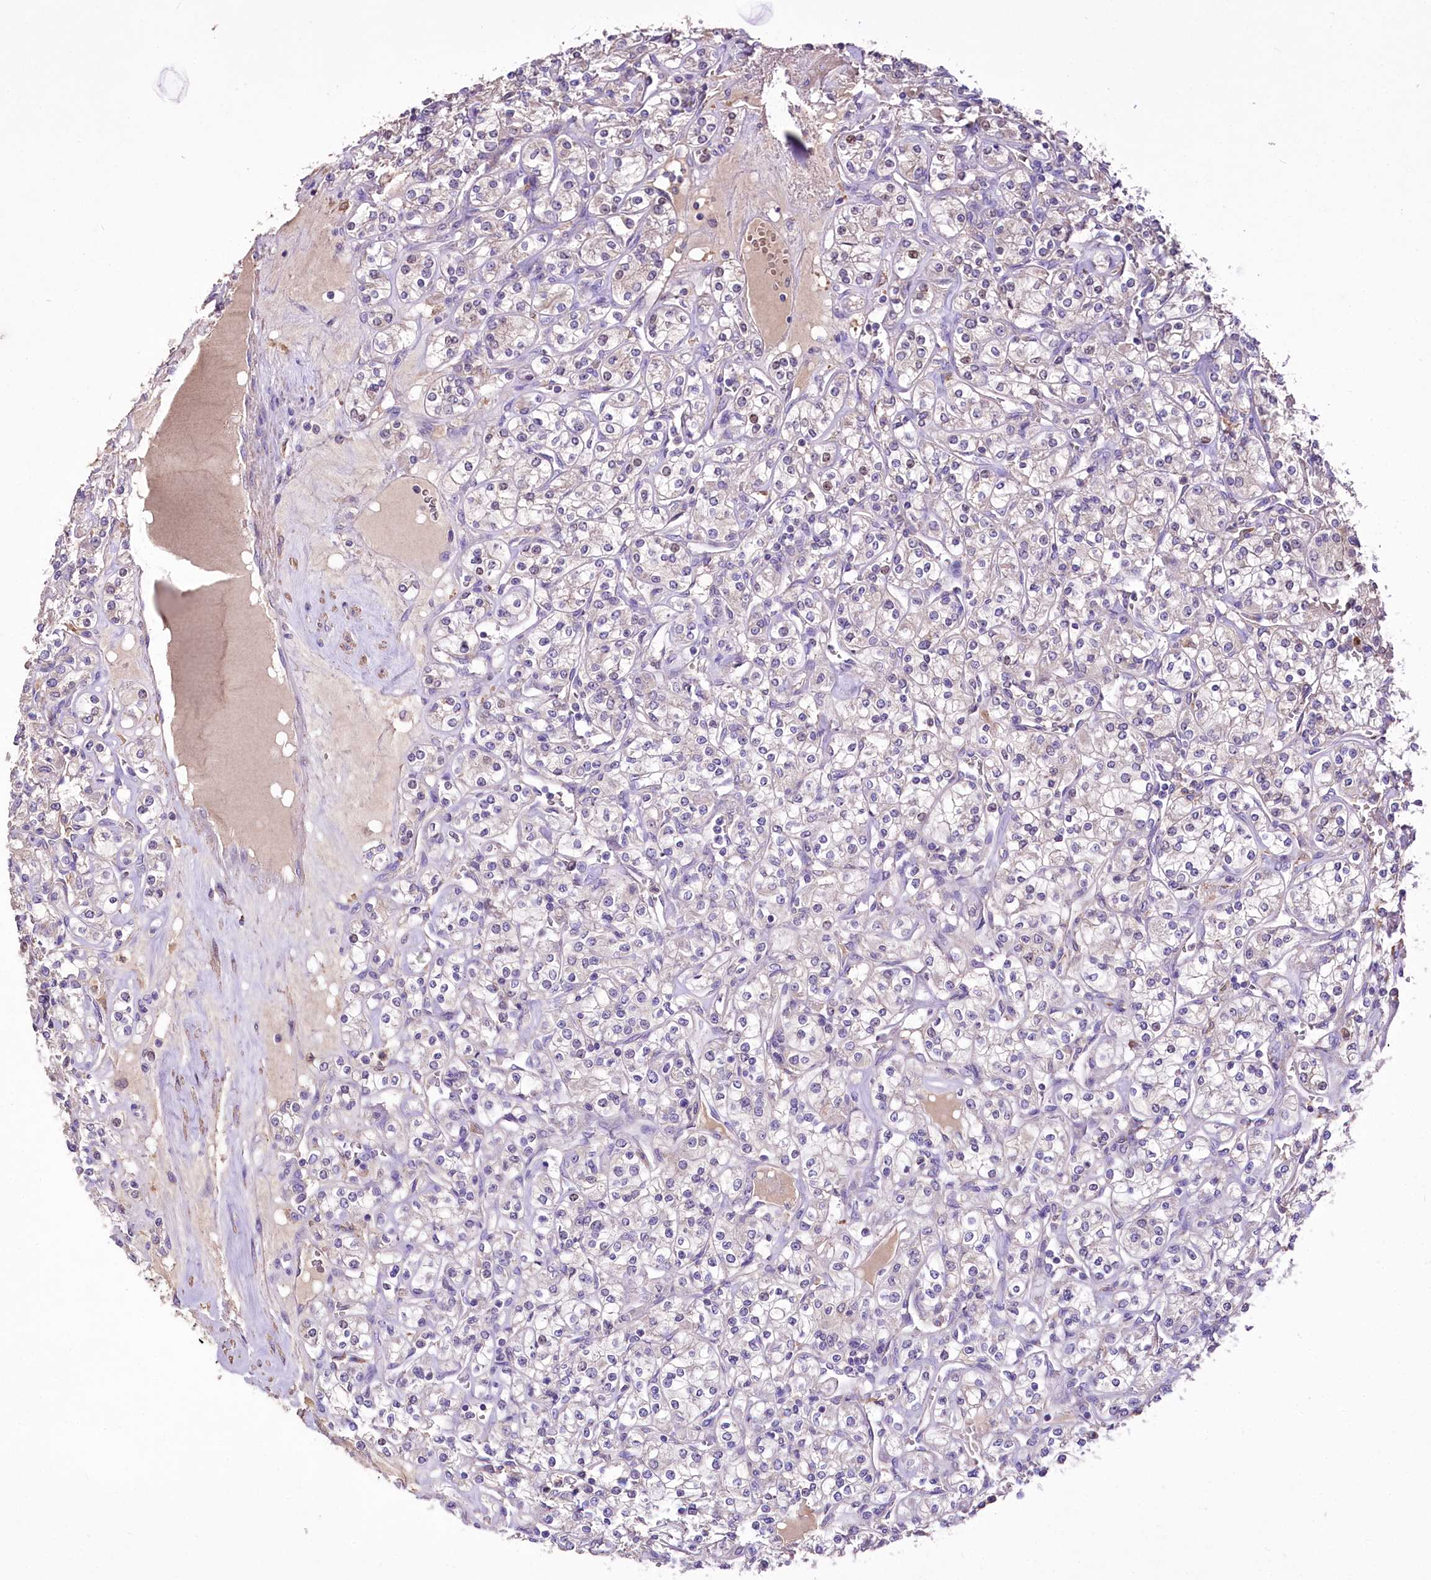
{"staining": {"intensity": "negative", "quantity": "none", "location": "none"}, "tissue": "renal cancer", "cell_type": "Tumor cells", "image_type": "cancer", "snomed": [{"axis": "morphology", "description": "Adenocarcinoma, NOS"}, {"axis": "topography", "description": "Kidney"}], "caption": "DAB (3,3'-diaminobenzidine) immunohistochemical staining of renal cancer (adenocarcinoma) demonstrates no significant positivity in tumor cells. (DAB (3,3'-diaminobenzidine) immunohistochemistry with hematoxylin counter stain).", "gene": "PCYOX1L", "patient": {"sex": "male", "age": 77}}